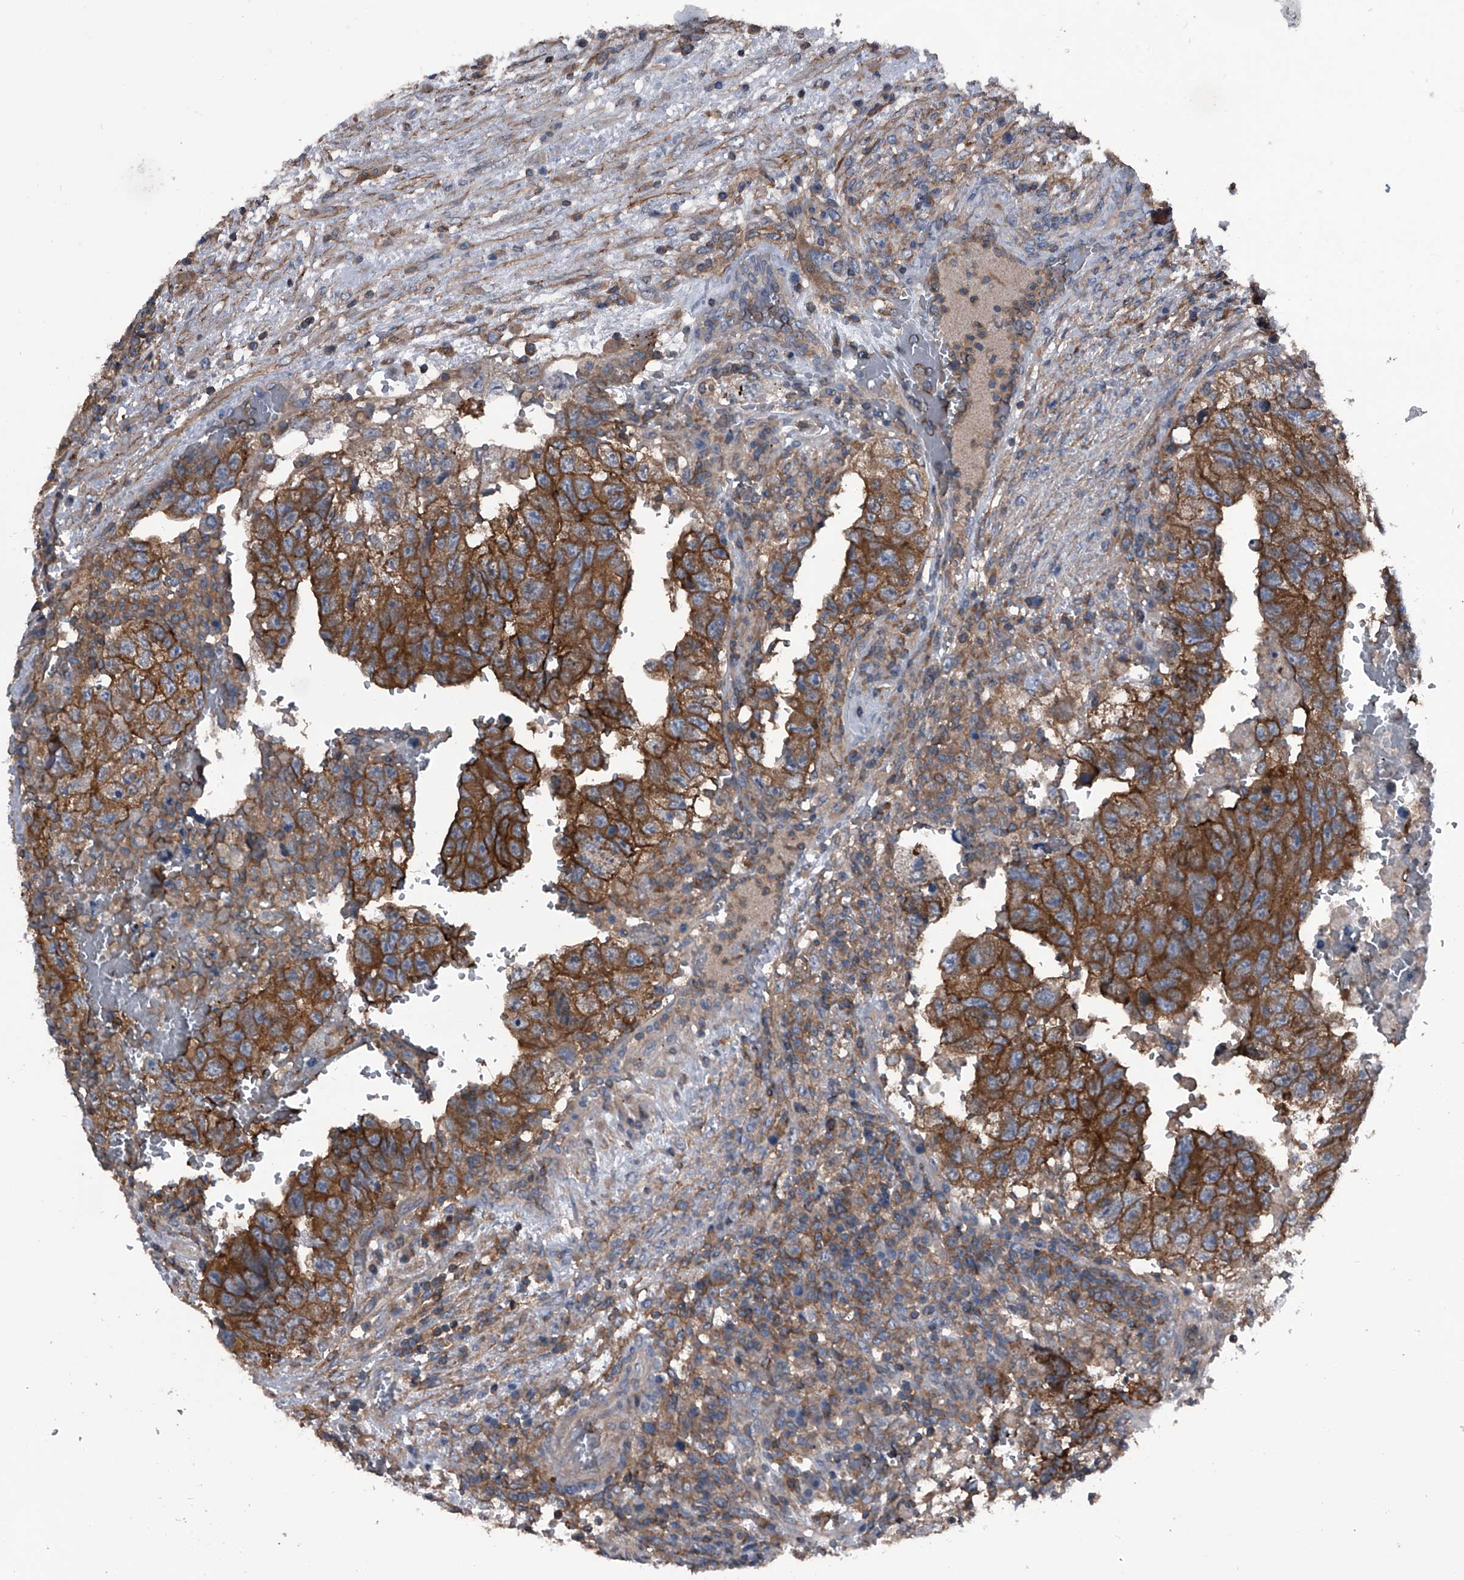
{"staining": {"intensity": "strong", "quantity": ">75%", "location": "cytoplasmic/membranous"}, "tissue": "testis cancer", "cell_type": "Tumor cells", "image_type": "cancer", "snomed": [{"axis": "morphology", "description": "Carcinoma, Embryonal, NOS"}, {"axis": "topography", "description": "Testis"}], "caption": "This is an image of immunohistochemistry staining of testis embryonal carcinoma, which shows strong expression in the cytoplasmic/membranous of tumor cells.", "gene": "PIP5K1A", "patient": {"sex": "male", "age": 36}}